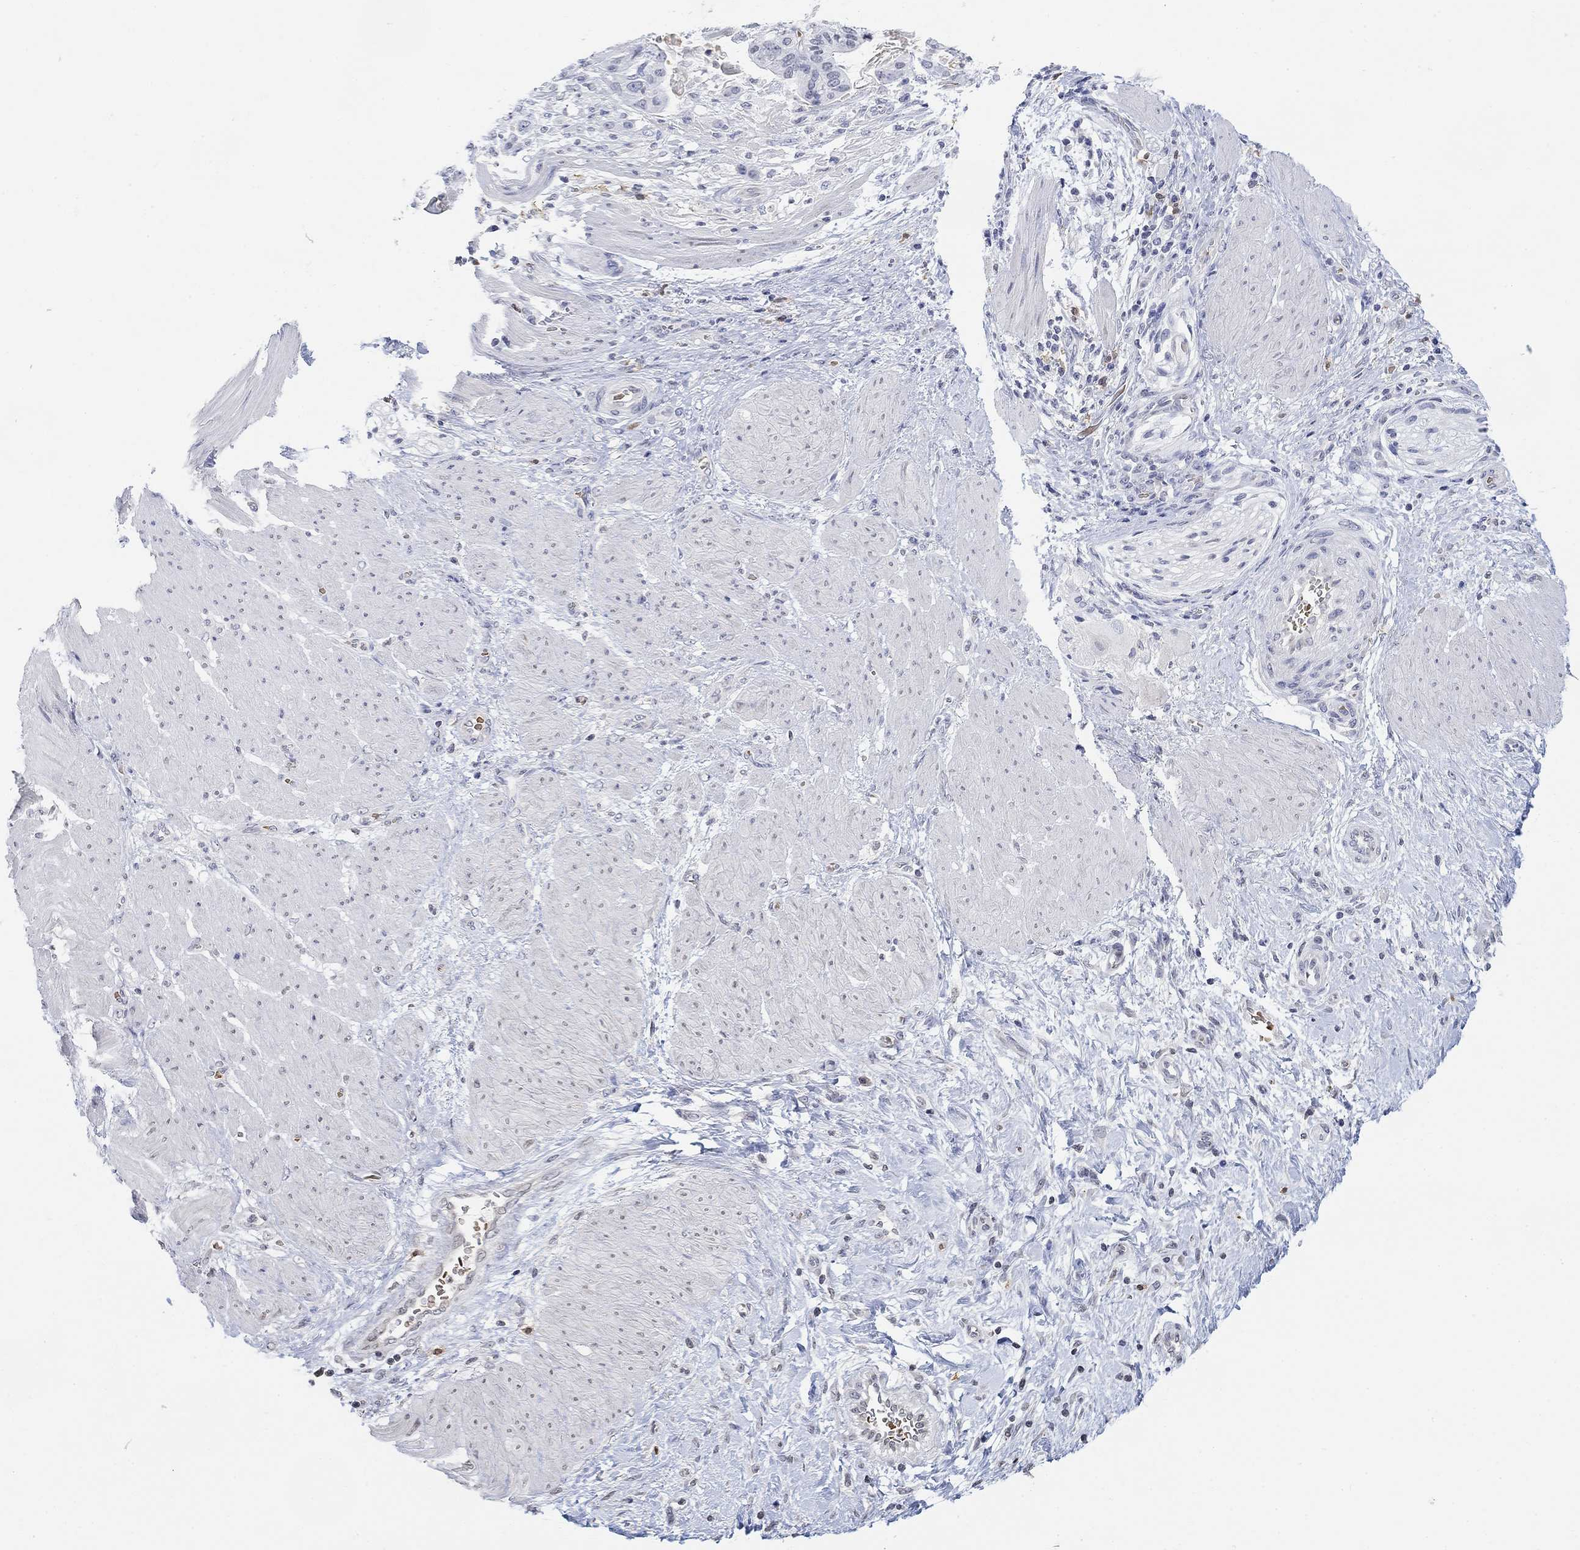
{"staining": {"intensity": "negative", "quantity": "none", "location": "none"}, "tissue": "stomach cancer", "cell_type": "Tumor cells", "image_type": "cancer", "snomed": [{"axis": "morphology", "description": "Adenocarcinoma, NOS"}, {"axis": "topography", "description": "Stomach"}], "caption": "IHC of adenocarcinoma (stomach) demonstrates no positivity in tumor cells.", "gene": "TMEM255A", "patient": {"sex": "male", "age": 48}}